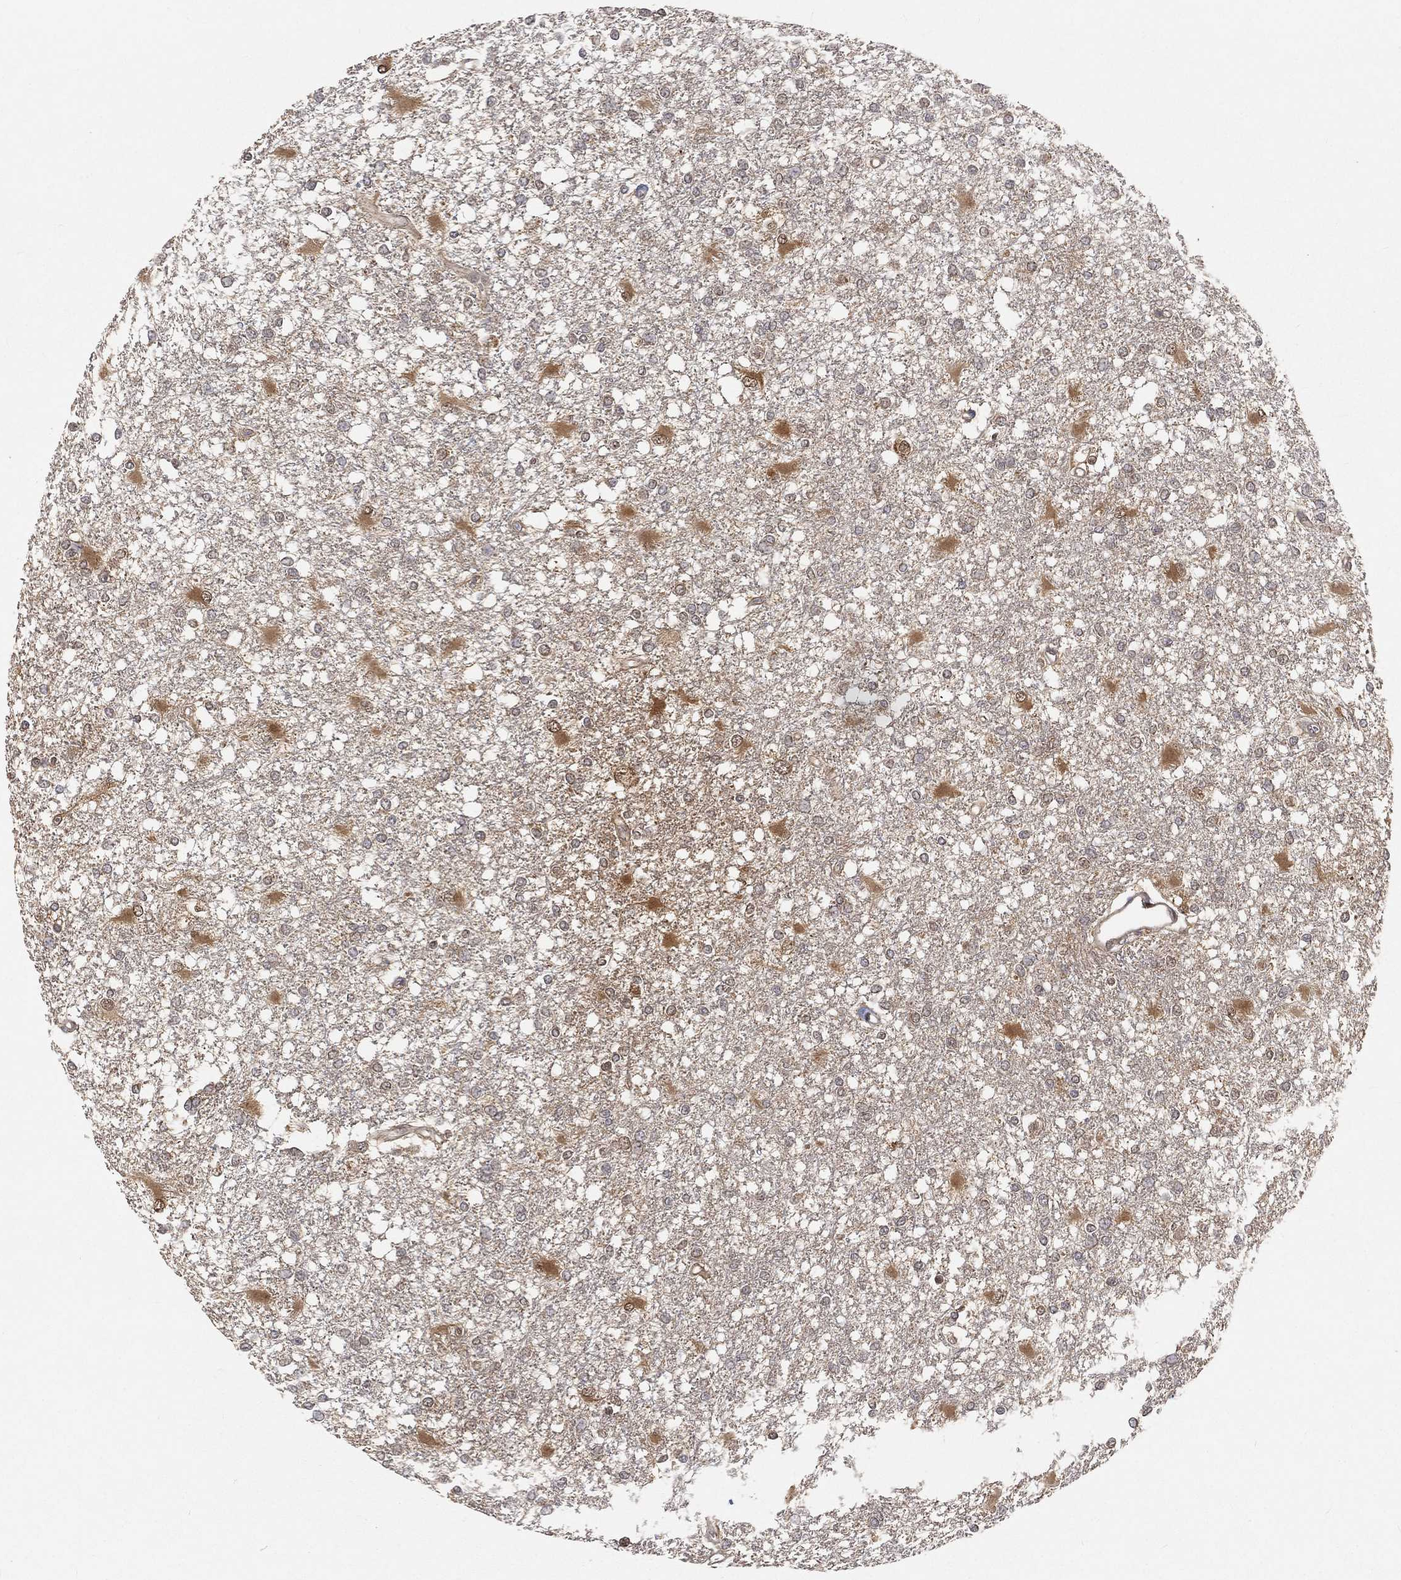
{"staining": {"intensity": "negative", "quantity": "none", "location": "none"}, "tissue": "glioma", "cell_type": "Tumor cells", "image_type": "cancer", "snomed": [{"axis": "morphology", "description": "Glioma, malignant, High grade"}, {"axis": "topography", "description": "Cerebral cortex"}], "caption": "Tumor cells show no significant positivity in glioma.", "gene": "MAPK1", "patient": {"sex": "male", "age": 79}}